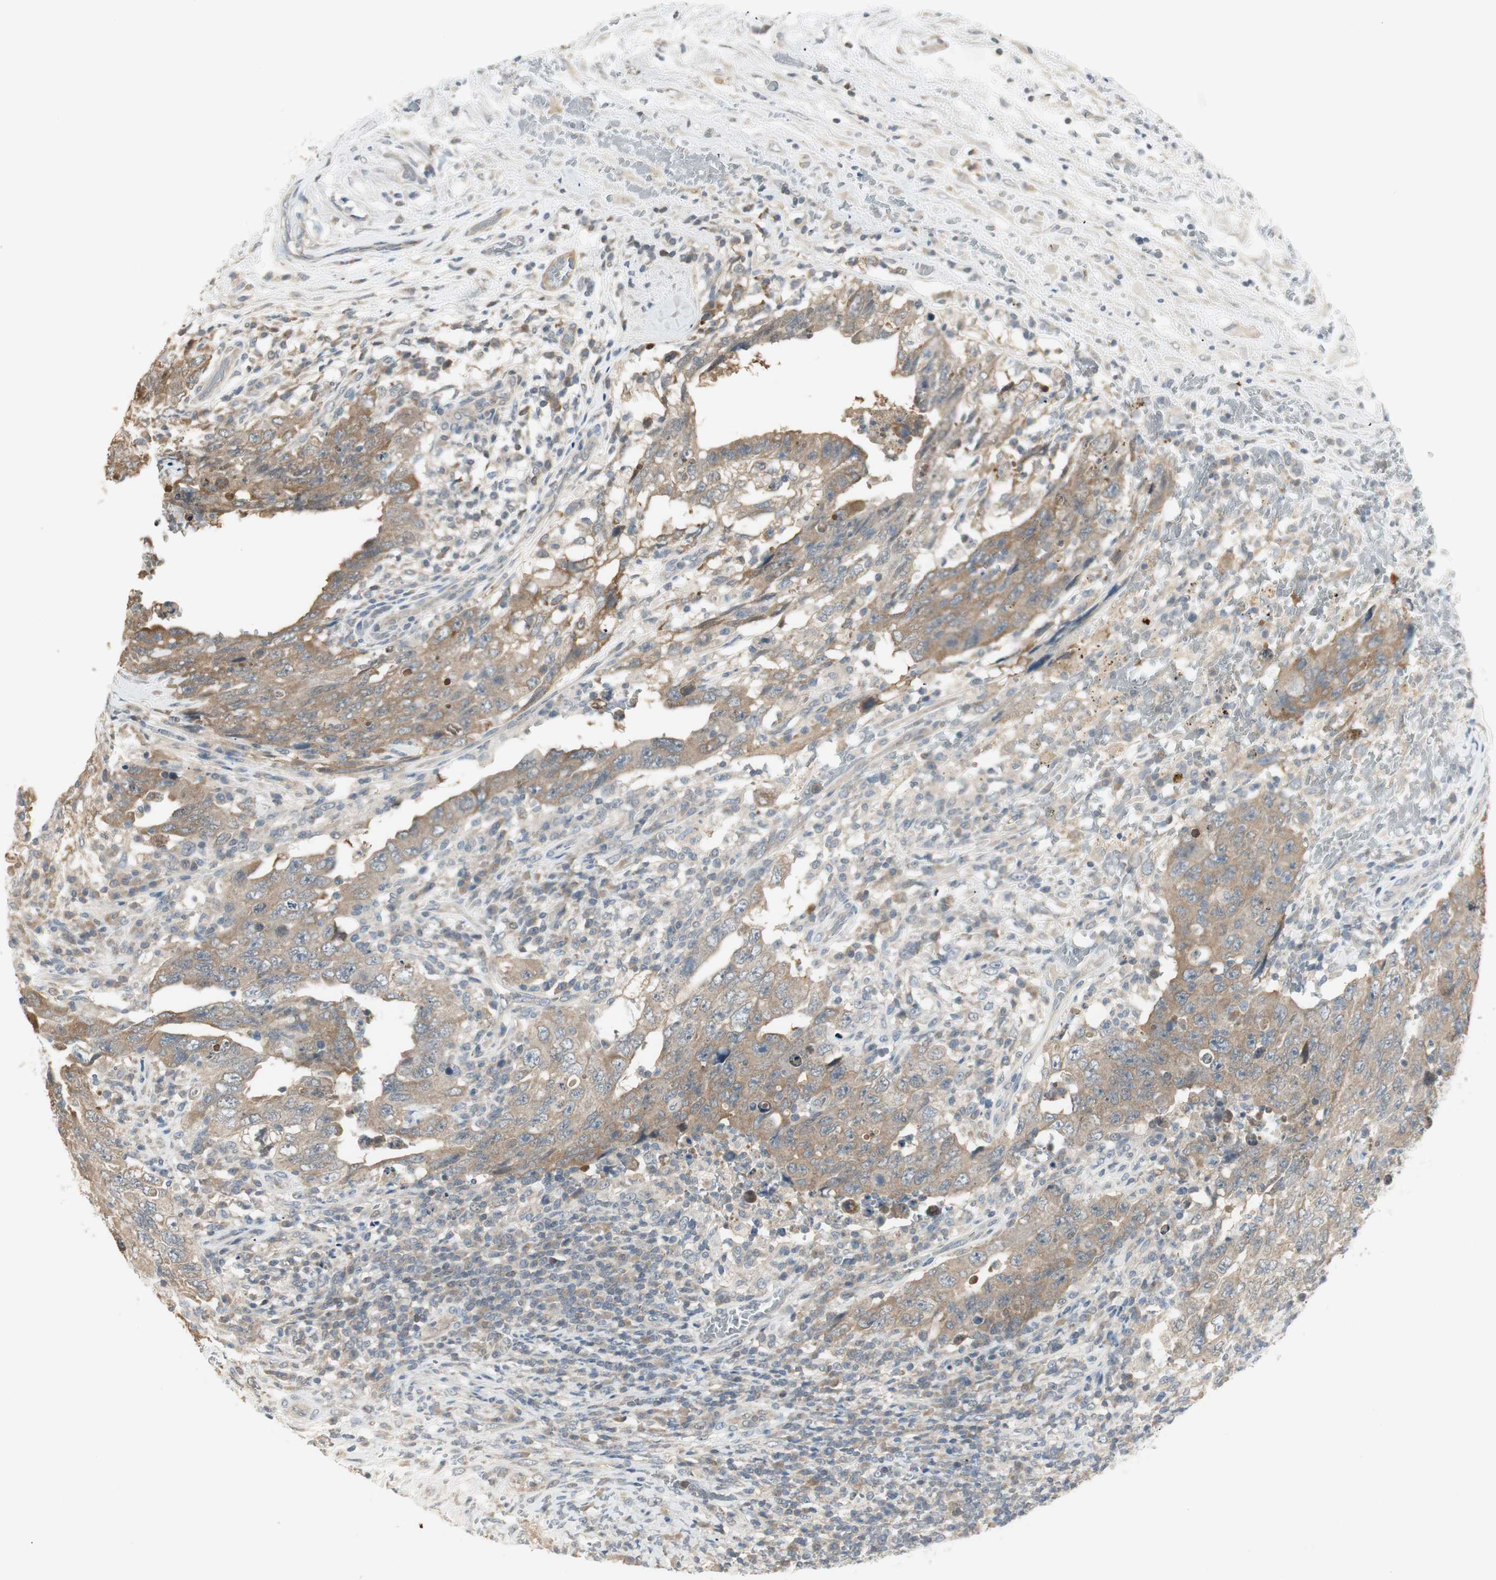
{"staining": {"intensity": "moderate", "quantity": ">75%", "location": "cytoplasmic/membranous"}, "tissue": "testis cancer", "cell_type": "Tumor cells", "image_type": "cancer", "snomed": [{"axis": "morphology", "description": "Carcinoma, Embryonal, NOS"}, {"axis": "topography", "description": "Testis"}], "caption": "Testis cancer was stained to show a protein in brown. There is medium levels of moderate cytoplasmic/membranous expression in about >75% of tumor cells.", "gene": "USP2", "patient": {"sex": "male", "age": 26}}